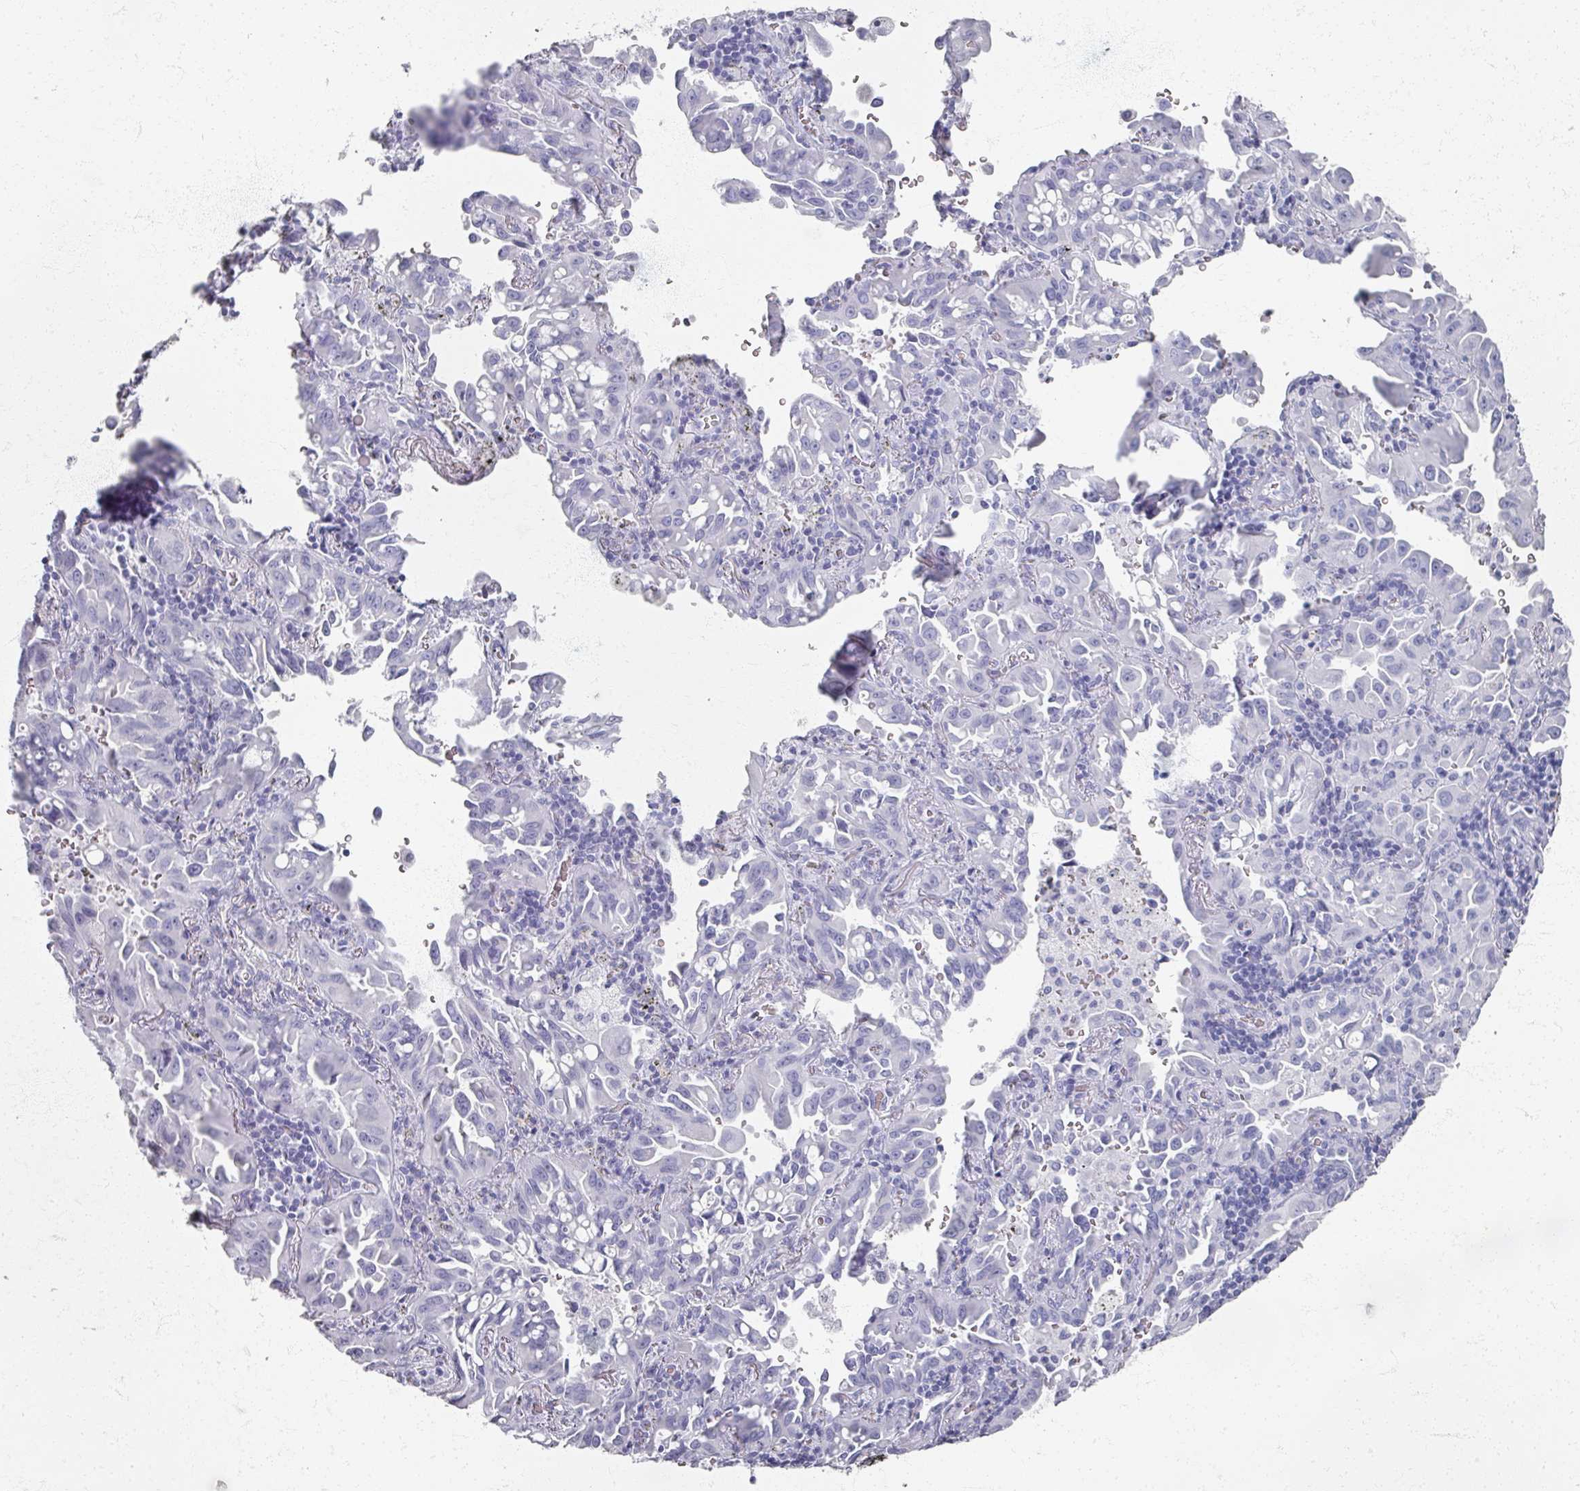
{"staining": {"intensity": "negative", "quantity": "none", "location": "none"}, "tissue": "lung cancer", "cell_type": "Tumor cells", "image_type": "cancer", "snomed": [{"axis": "morphology", "description": "Adenocarcinoma, NOS"}, {"axis": "topography", "description": "Lung"}], "caption": "A high-resolution image shows immunohistochemistry staining of adenocarcinoma (lung), which shows no significant staining in tumor cells. The staining is performed using DAB brown chromogen with nuclei counter-stained in using hematoxylin.", "gene": "PSKH1", "patient": {"sex": "male", "age": 68}}